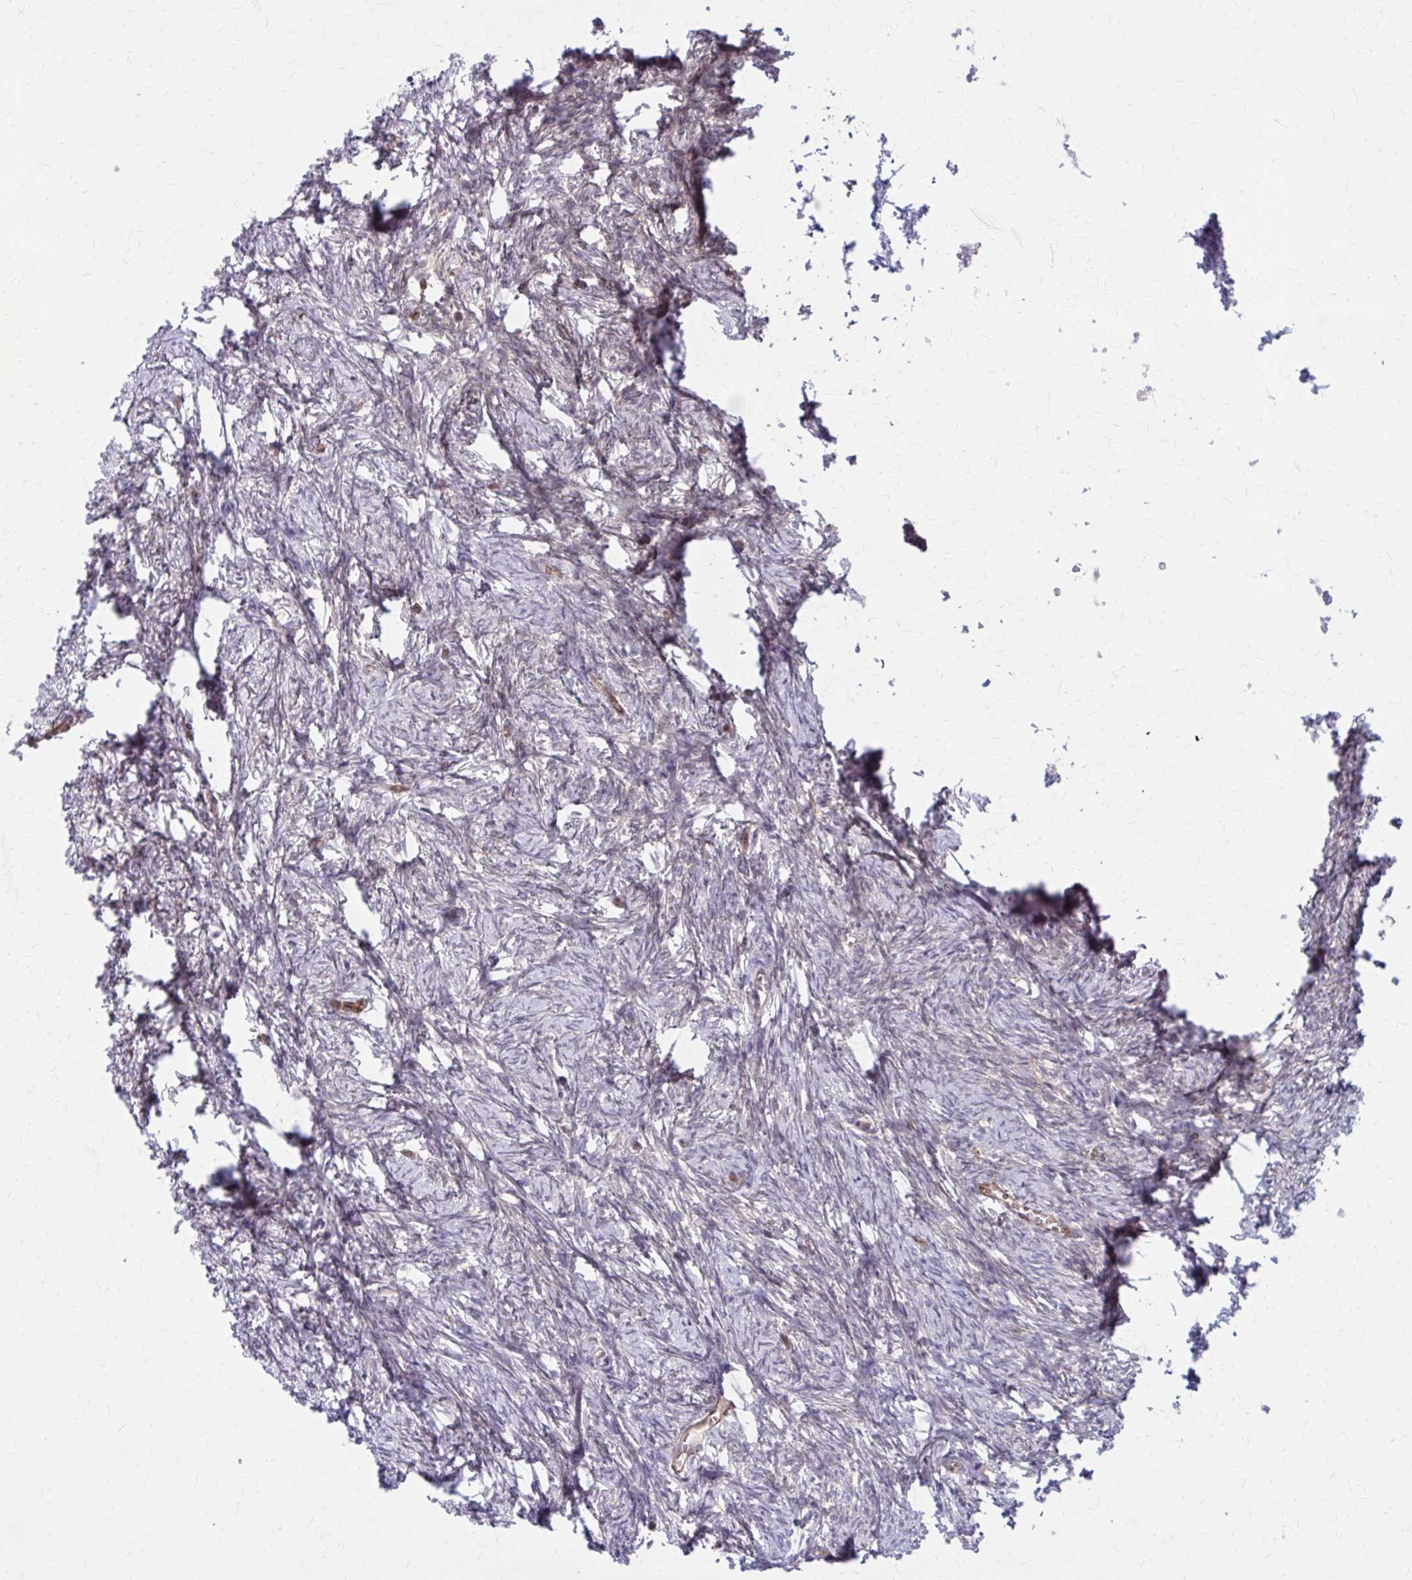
{"staining": {"intensity": "negative", "quantity": "none", "location": "none"}, "tissue": "ovary", "cell_type": "Follicle cells", "image_type": "normal", "snomed": [{"axis": "morphology", "description": "Normal tissue, NOS"}, {"axis": "topography", "description": "Ovary"}], "caption": "DAB immunohistochemical staining of unremarkable ovary demonstrates no significant positivity in follicle cells.", "gene": "CLIC2", "patient": {"sex": "female", "age": 41}}